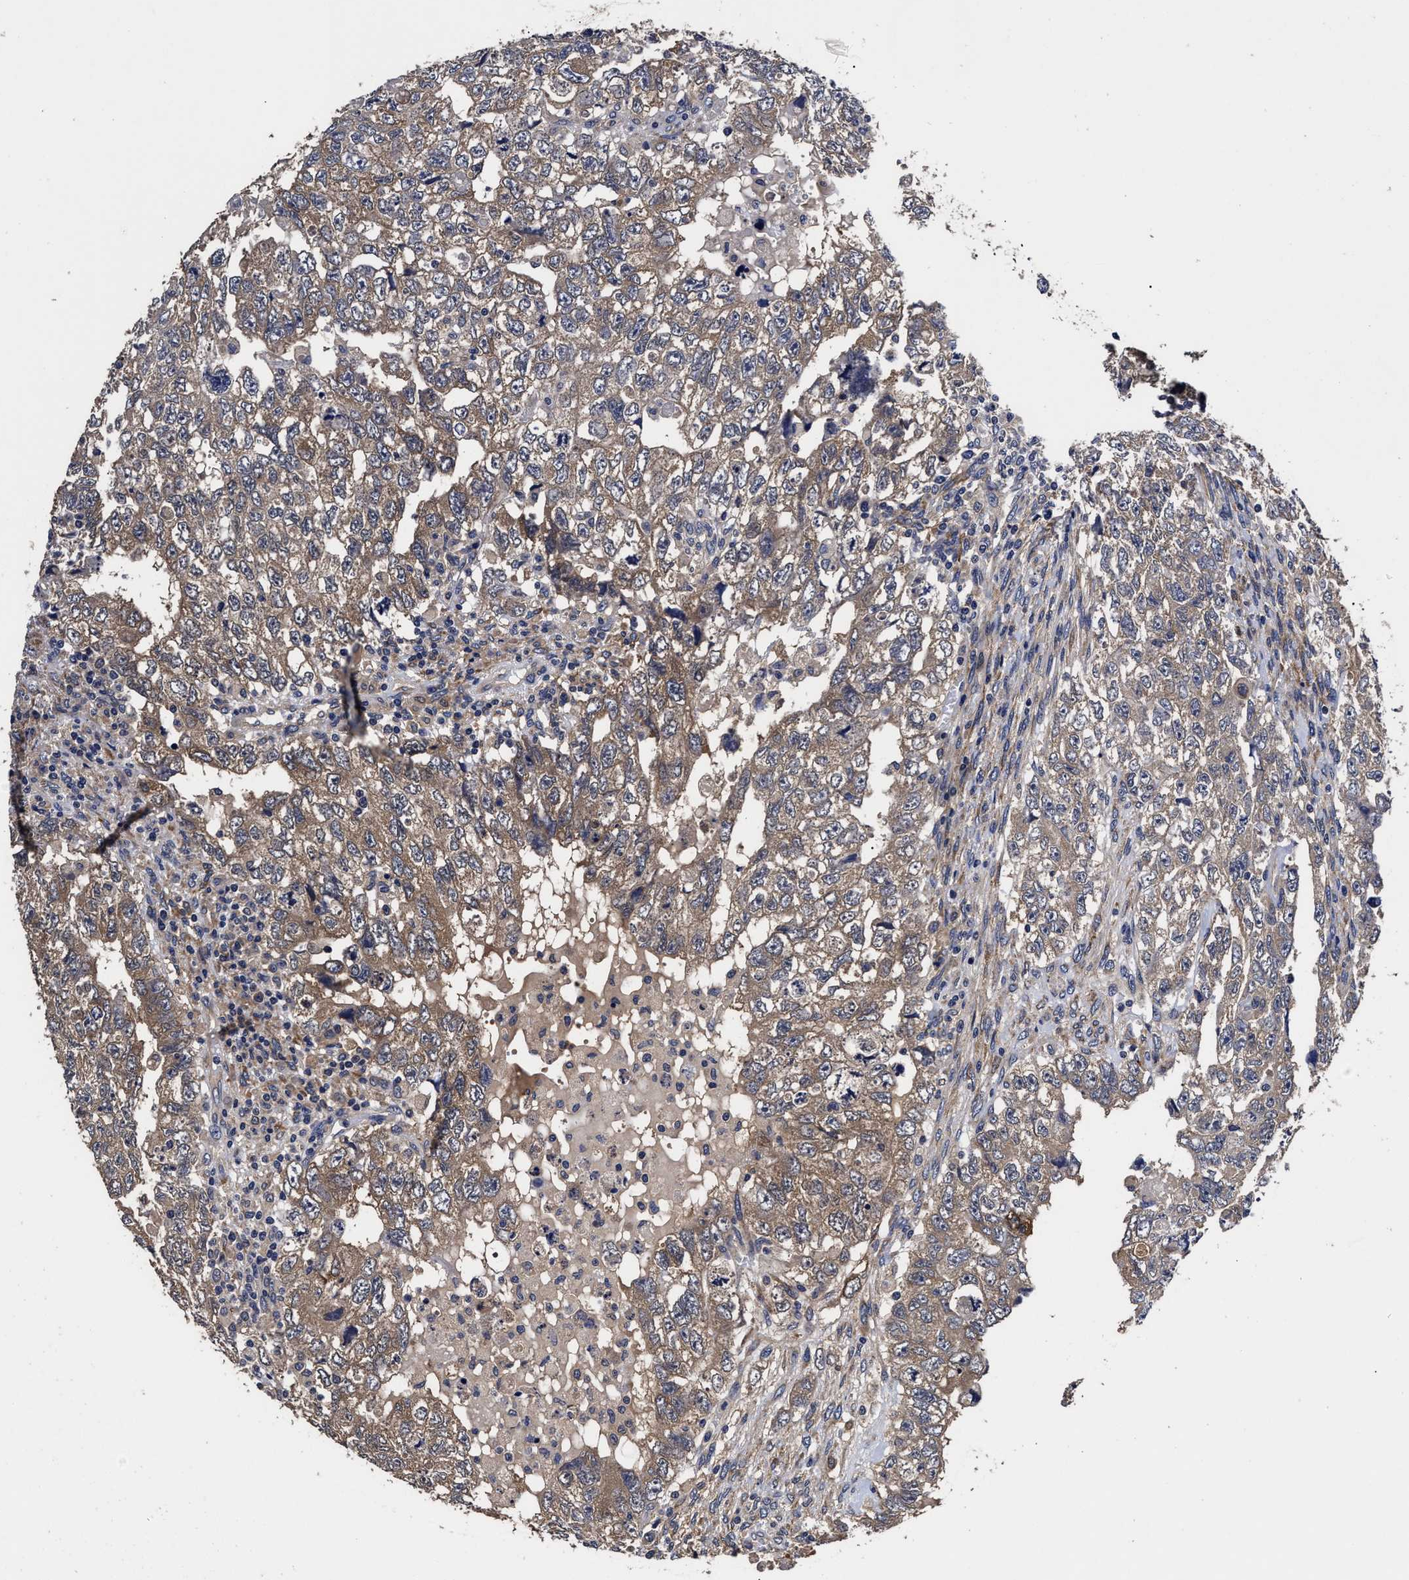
{"staining": {"intensity": "weak", "quantity": ">75%", "location": "cytoplasmic/membranous"}, "tissue": "testis cancer", "cell_type": "Tumor cells", "image_type": "cancer", "snomed": [{"axis": "morphology", "description": "Carcinoma, Embryonal, NOS"}, {"axis": "topography", "description": "Testis"}], "caption": "A brown stain shows weak cytoplasmic/membranous expression of a protein in testis cancer (embryonal carcinoma) tumor cells.", "gene": "SOCS5", "patient": {"sex": "male", "age": 36}}